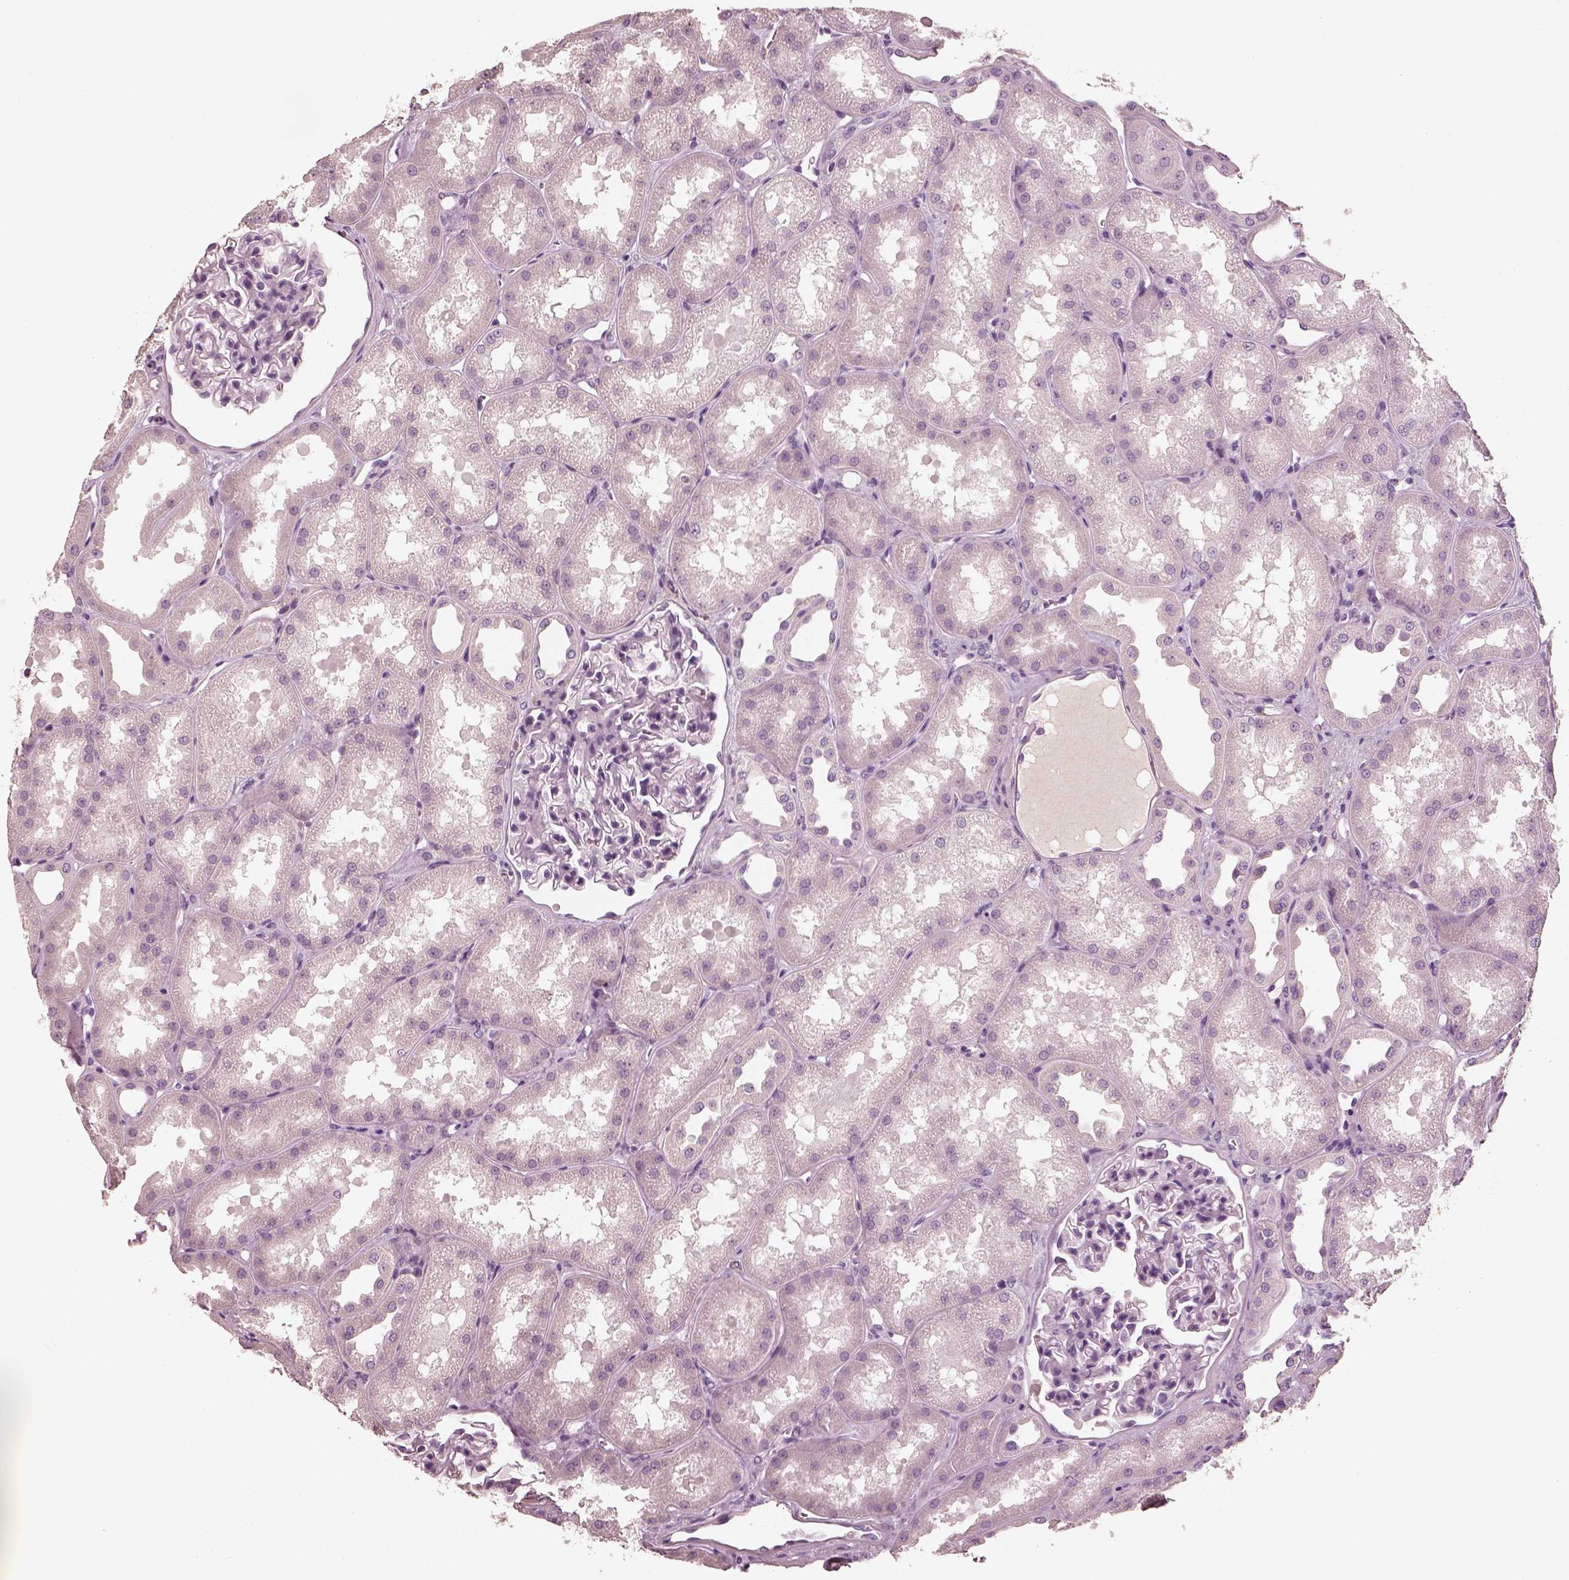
{"staining": {"intensity": "negative", "quantity": "none", "location": "none"}, "tissue": "kidney", "cell_type": "Cells in glomeruli", "image_type": "normal", "snomed": [{"axis": "morphology", "description": "Normal tissue, NOS"}, {"axis": "topography", "description": "Kidney"}], "caption": "This is an immunohistochemistry (IHC) photomicrograph of normal kidney. There is no expression in cells in glomeruli.", "gene": "RS1", "patient": {"sex": "male", "age": 61}}